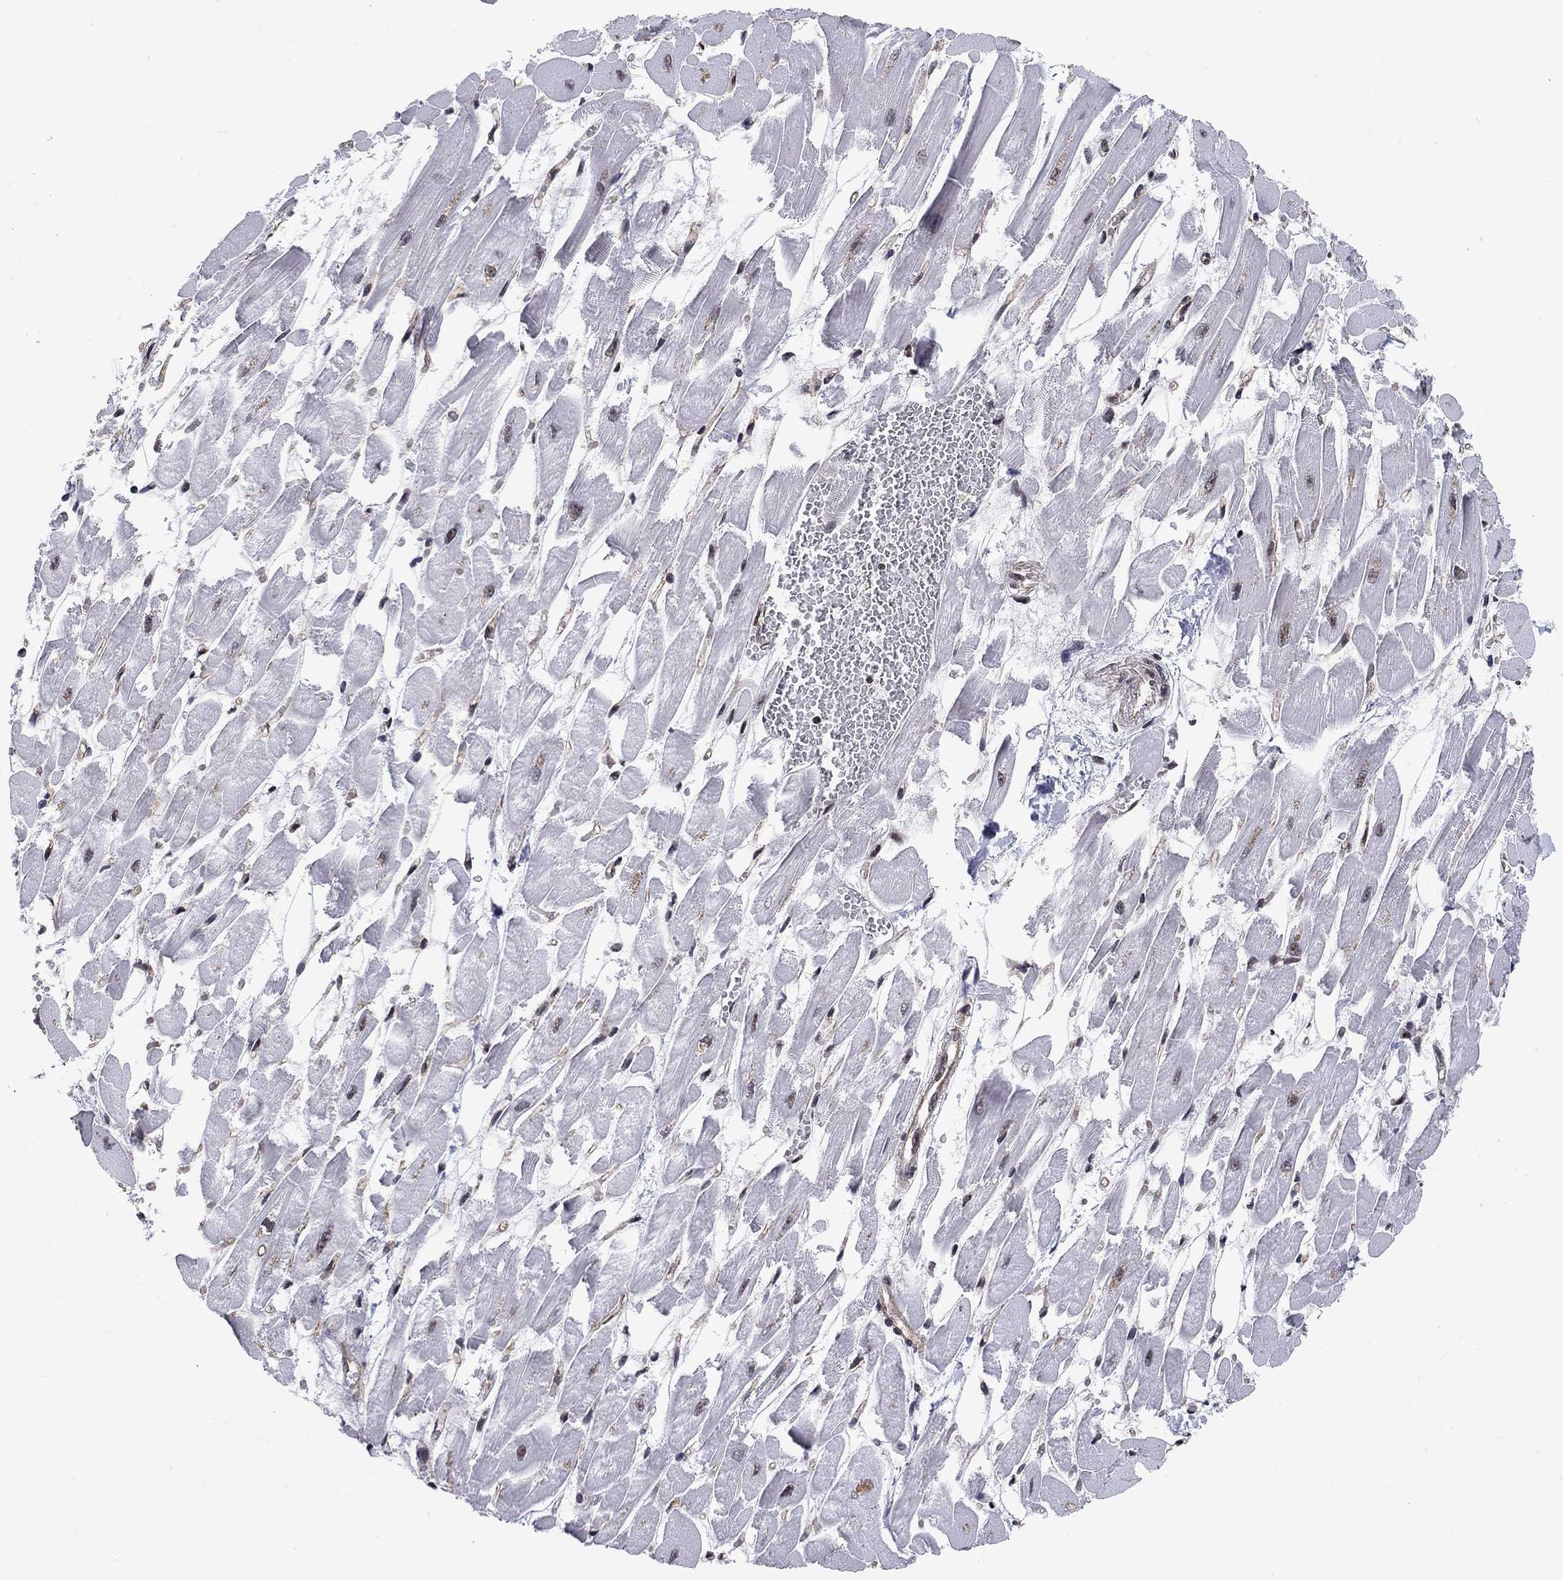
{"staining": {"intensity": "moderate", "quantity": "25%-75%", "location": "nuclear"}, "tissue": "heart muscle", "cell_type": "Cardiomyocytes", "image_type": "normal", "snomed": [{"axis": "morphology", "description": "Normal tissue, NOS"}, {"axis": "topography", "description": "Heart"}], "caption": "Protein positivity by immunohistochemistry (IHC) shows moderate nuclear expression in approximately 25%-75% of cardiomyocytes in normal heart muscle. (DAB IHC, brown staining for protein, blue staining for nuclei).", "gene": "RPRD1B", "patient": {"sex": "female", "age": 52}}